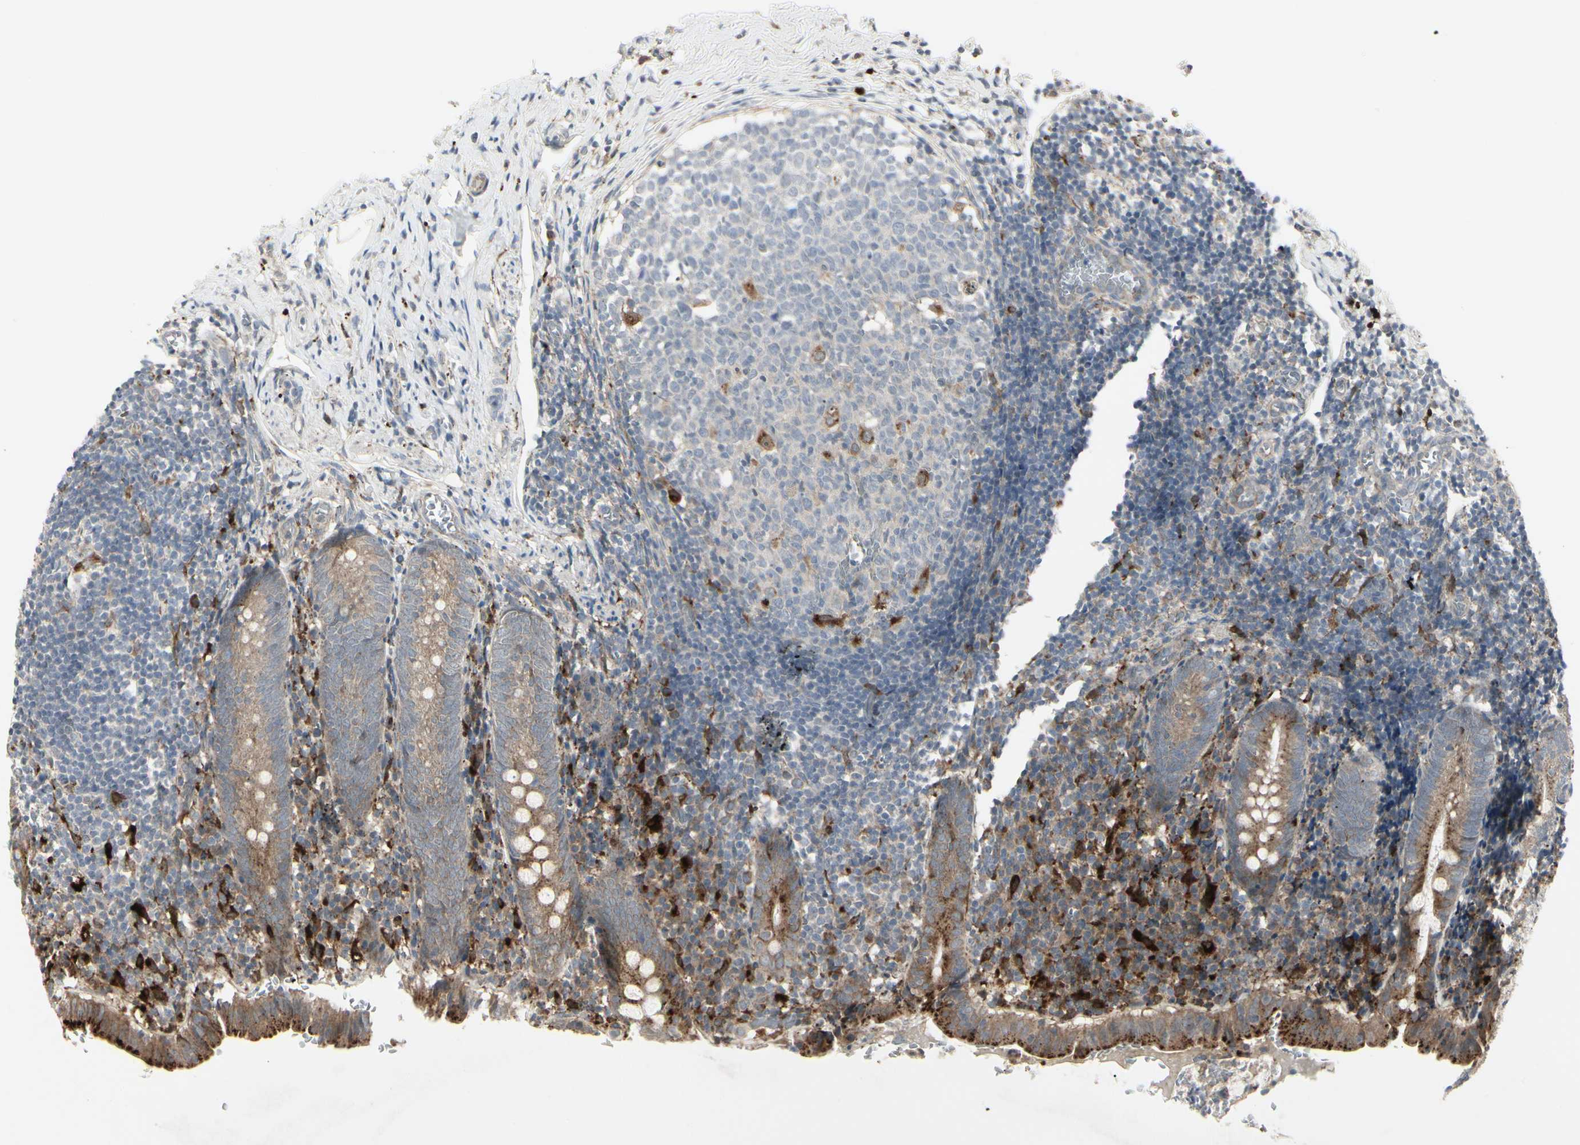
{"staining": {"intensity": "moderate", "quantity": ">75%", "location": "cytoplasmic/membranous"}, "tissue": "appendix", "cell_type": "Glandular cells", "image_type": "normal", "snomed": [{"axis": "morphology", "description": "Normal tissue, NOS"}, {"axis": "topography", "description": "Appendix"}], "caption": "Brown immunohistochemical staining in benign appendix exhibits moderate cytoplasmic/membranous expression in approximately >75% of glandular cells. (DAB IHC, brown staining for protein, blue staining for nuclei).", "gene": "GRN", "patient": {"sex": "female", "age": 10}}